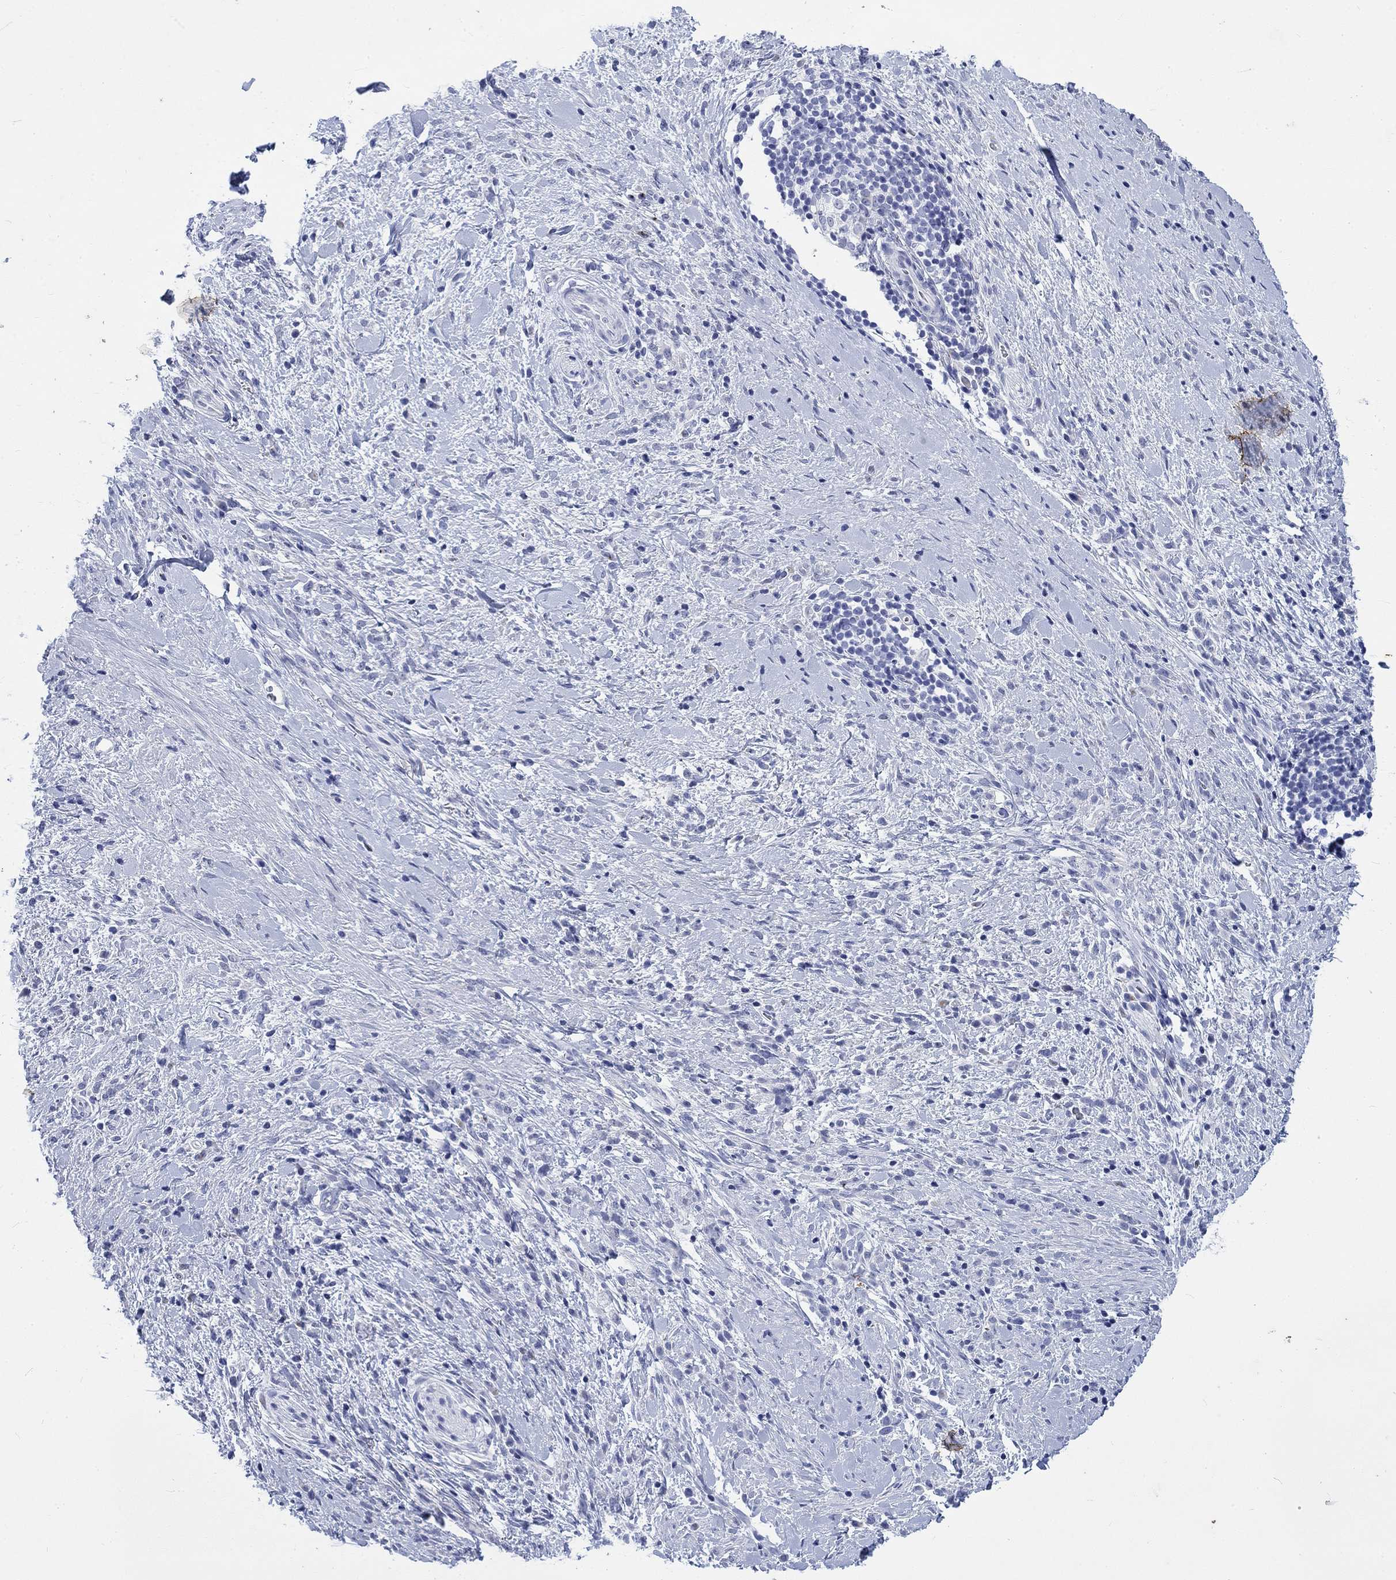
{"staining": {"intensity": "negative", "quantity": "none", "location": "none"}, "tissue": "stomach cancer", "cell_type": "Tumor cells", "image_type": "cancer", "snomed": [{"axis": "morphology", "description": "Adenocarcinoma, NOS"}, {"axis": "topography", "description": "Stomach"}], "caption": "DAB immunohistochemical staining of adenocarcinoma (stomach) shows no significant expression in tumor cells.", "gene": "KRT76", "patient": {"sex": "female", "age": 57}}